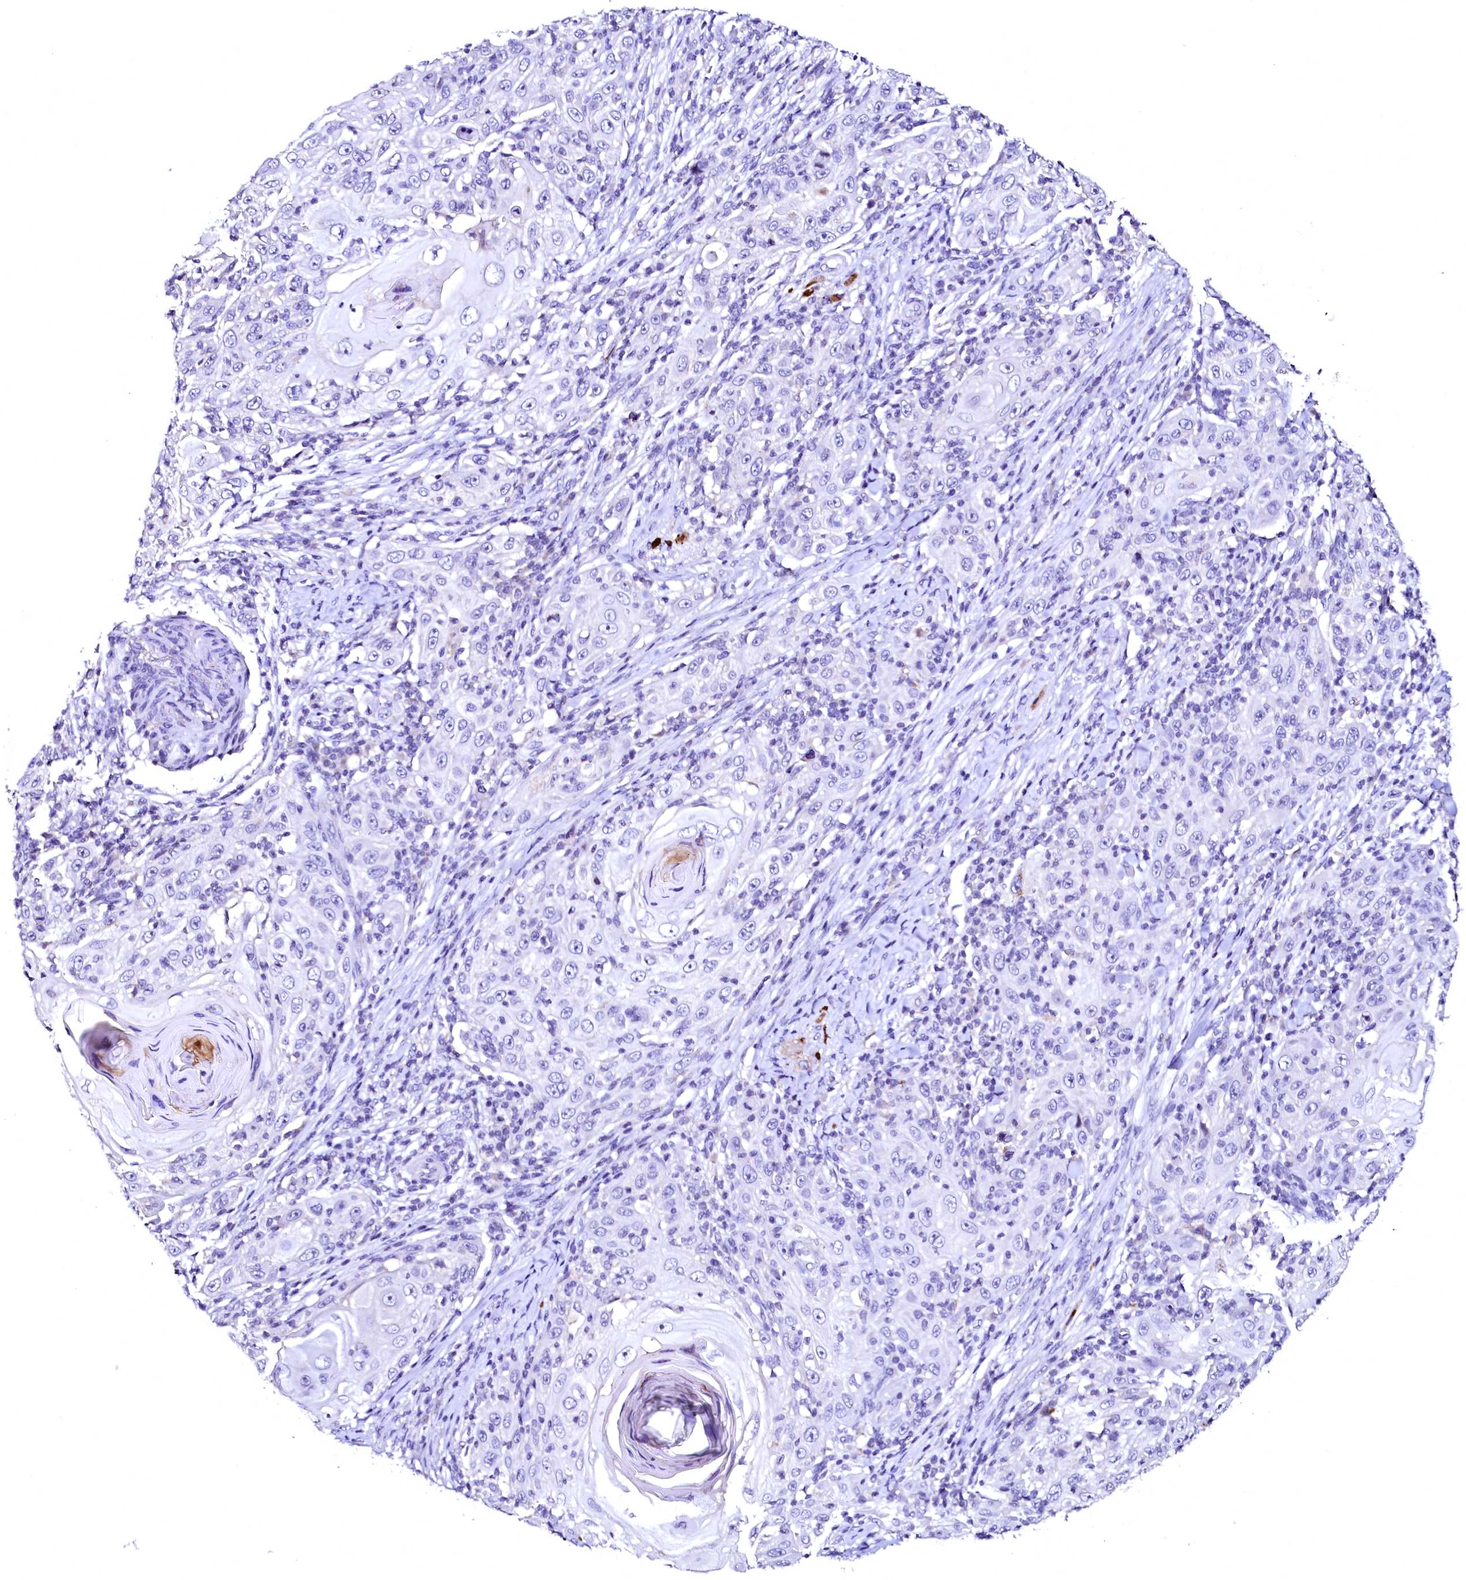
{"staining": {"intensity": "negative", "quantity": "none", "location": "none"}, "tissue": "skin cancer", "cell_type": "Tumor cells", "image_type": "cancer", "snomed": [{"axis": "morphology", "description": "Squamous cell carcinoma, NOS"}, {"axis": "topography", "description": "Skin"}], "caption": "Tumor cells show no significant staining in squamous cell carcinoma (skin).", "gene": "NALF1", "patient": {"sex": "female", "age": 88}}